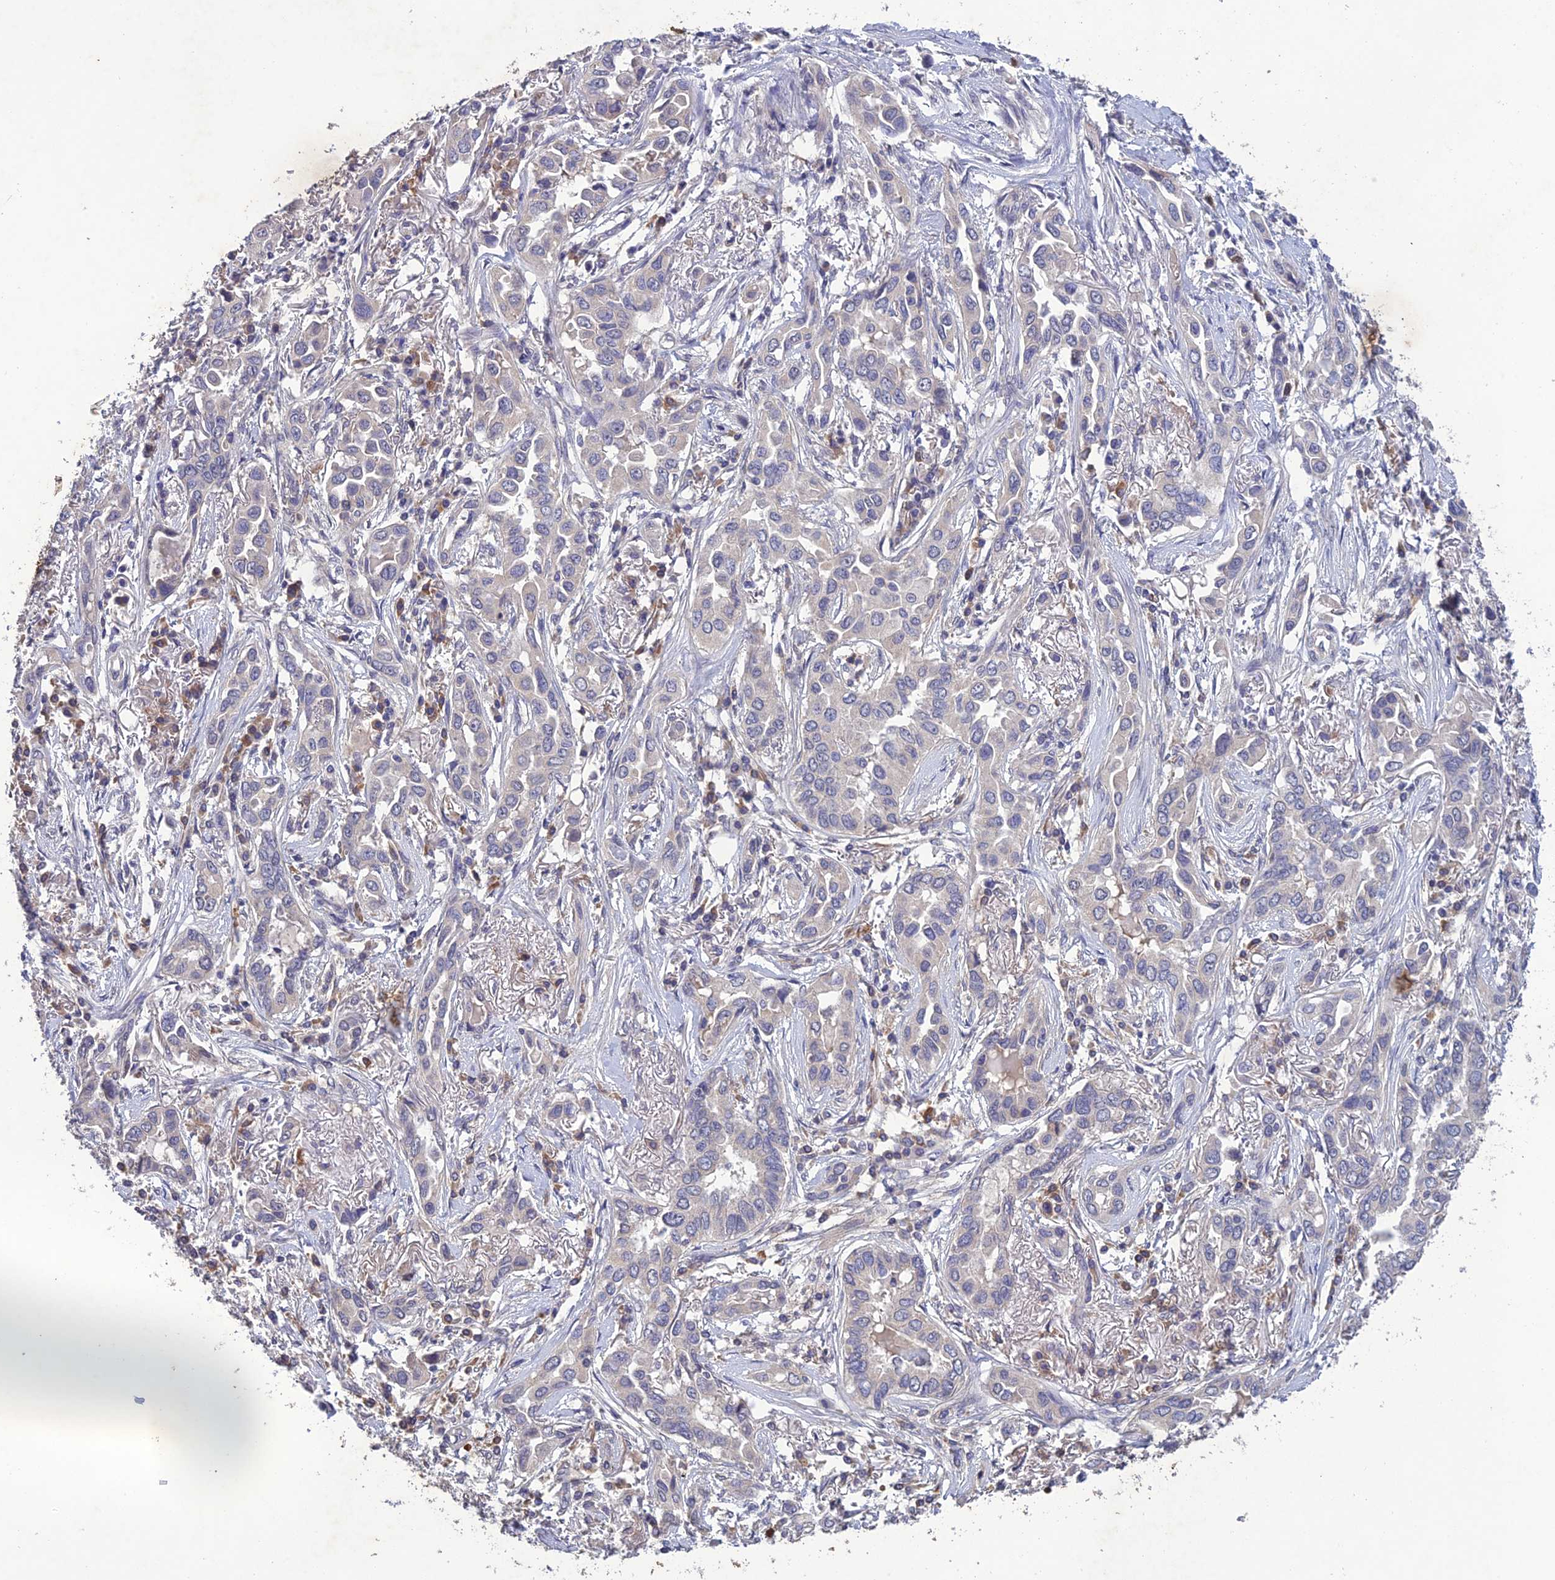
{"staining": {"intensity": "negative", "quantity": "none", "location": "none"}, "tissue": "lung cancer", "cell_type": "Tumor cells", "image_type": "cancer", "snomed": [{"axis": "morphology", "description": "Adenocarcinoma, NOS"}, {"axis": "topography", "description": "Lung"}], "caption": "This is a histopathology image of immunohistochemistry staining of lung cancer, which shows no positivity in tumor cells.", "gene": "SLC39A13", "patient": {"sex": "female", "age": 76}}